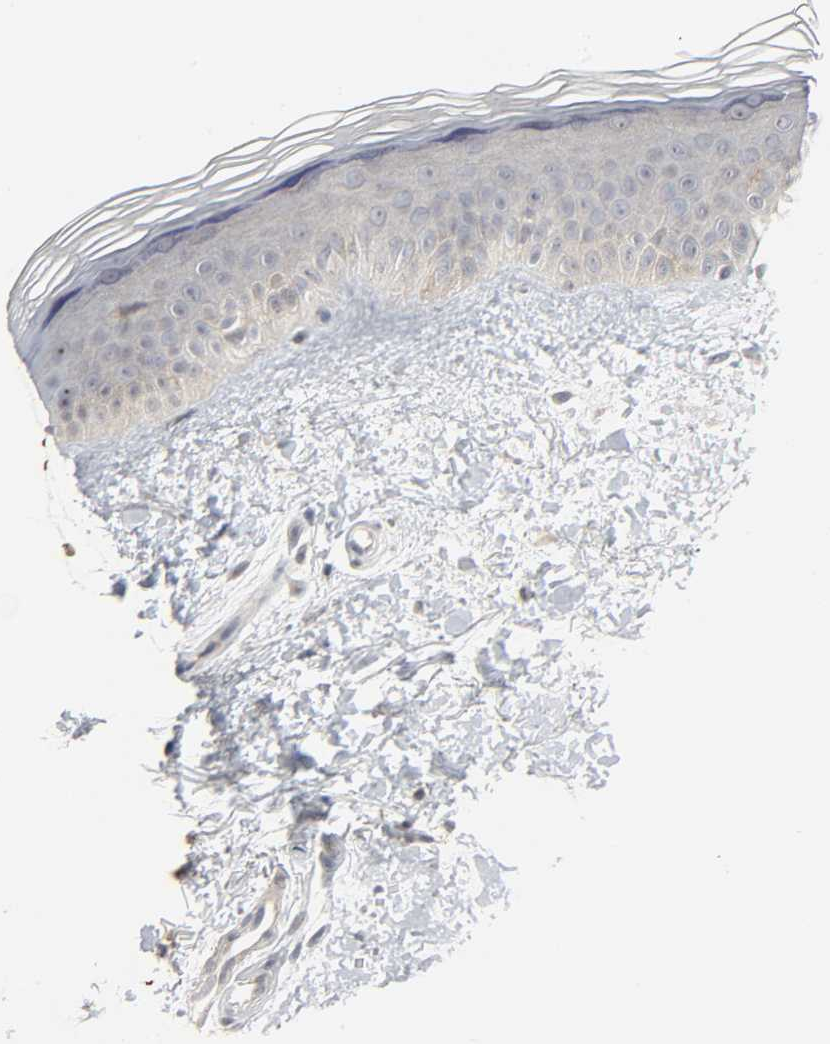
{"staining": {"intensity": "negative", "quantity": "none", "location": "none"}, "tissue": "skin", "cell_type": "Fibroblasts", "image_type": "normal", "snomed": [{"axis": "morphology", "description": "Normal tissue, NOS"}, {"axis": "topography", "description": "Skin"}], "caption": "DAB (3,3'-diaminobenzidine) immunohistochemical staining of benign human skin displays no significant staining in fibroblasts.", "gene": "PLEKHA2", "patient": {"sex": "female", "age": 19}}